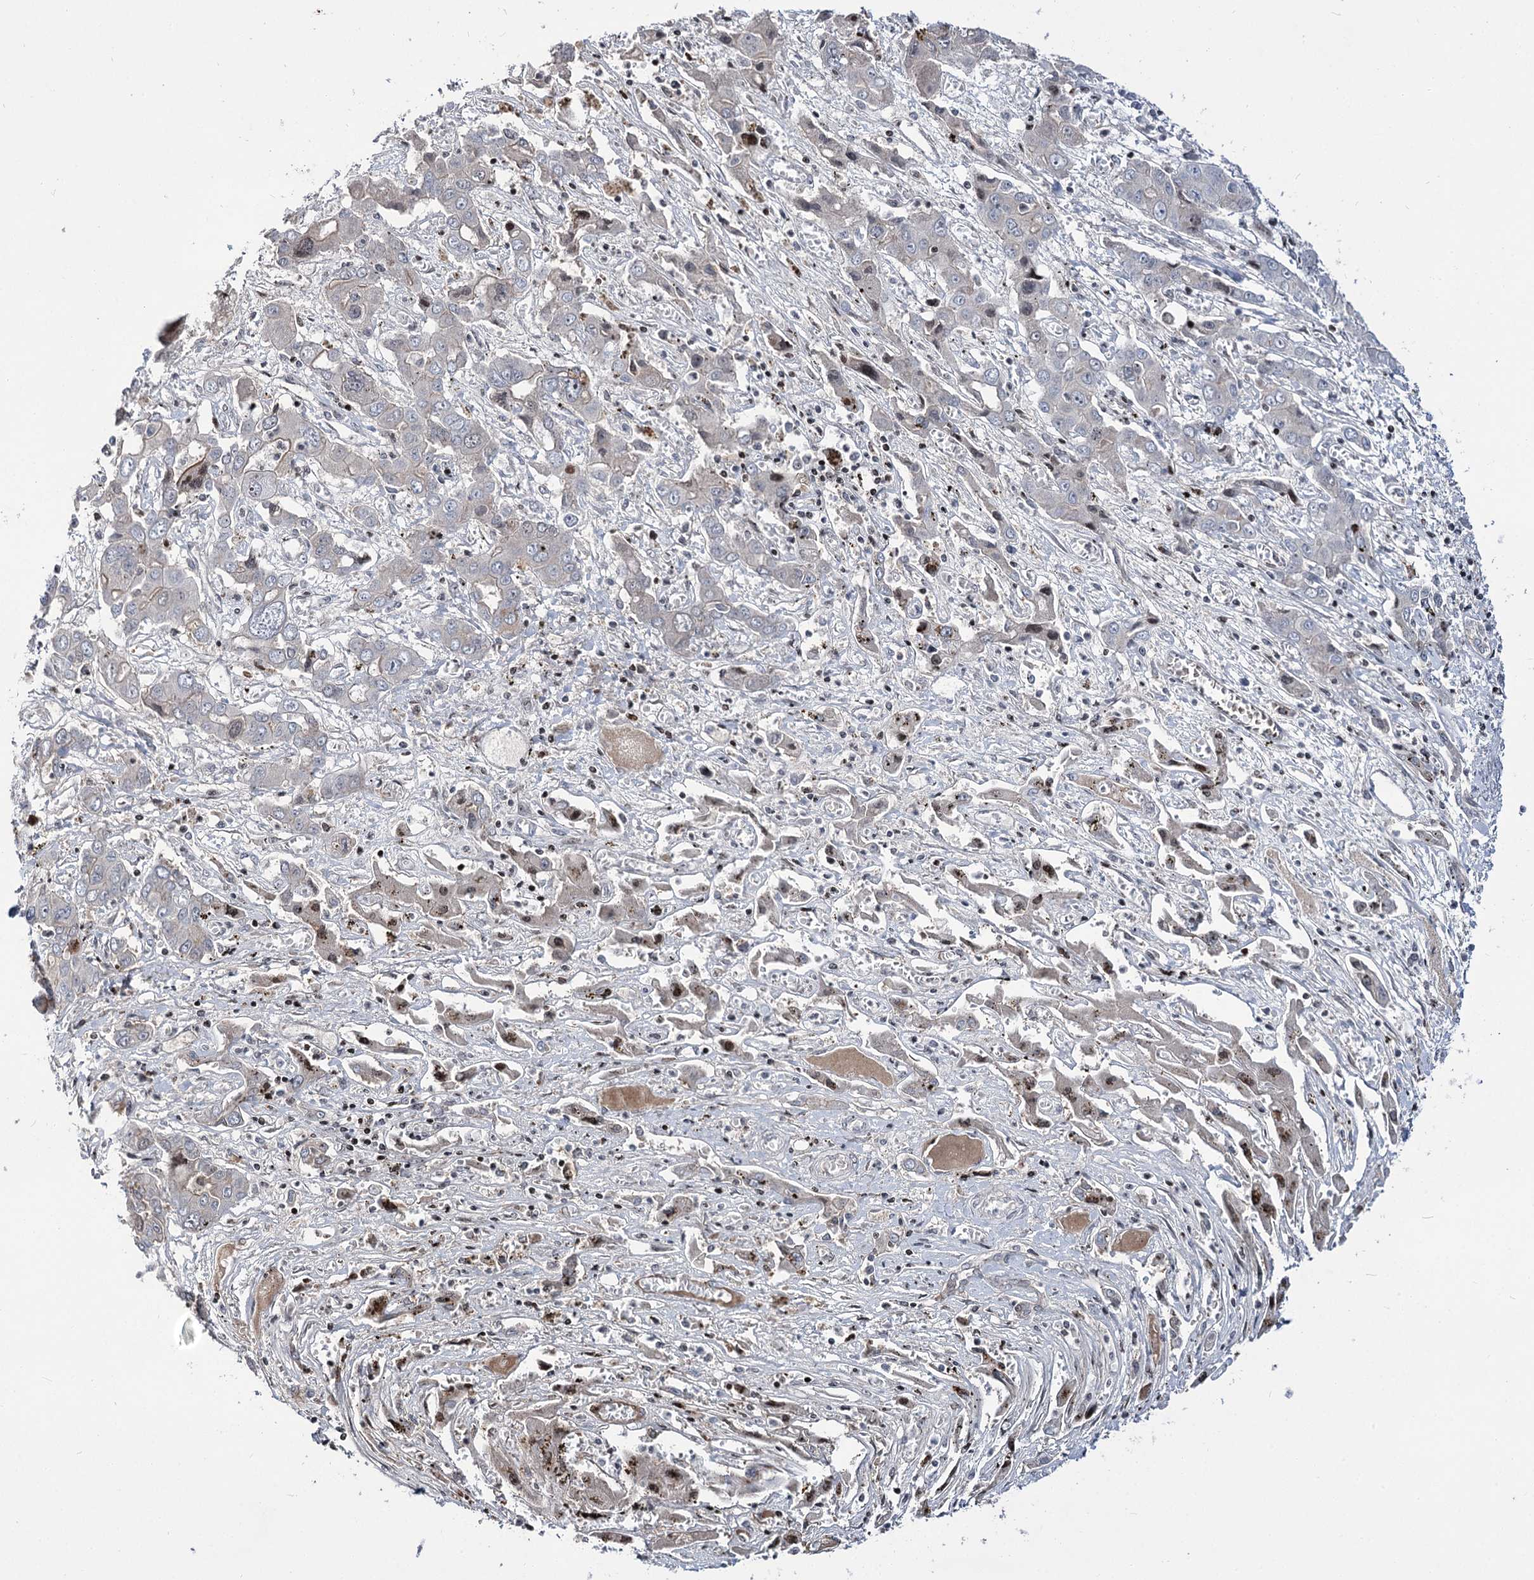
{"staining": {"intensity": "negative", "quantity": "none", "location": "none"}, "tissue": "liver cancer", "cell_type": "Tumor cells", "image_type": "cancer", "snomed": [{"axis": "morphology", "description": "Cholangiocarcinoma"}, {"axis": "topography", "description": "Liver"}], "caption": "Liver cholangiocarcinoma stained for a protein using immunohistochemistry demonstrates no positivity tumor cells.", "gene": "ITFG2", "patient": {"sex": "male", "age": 67}}